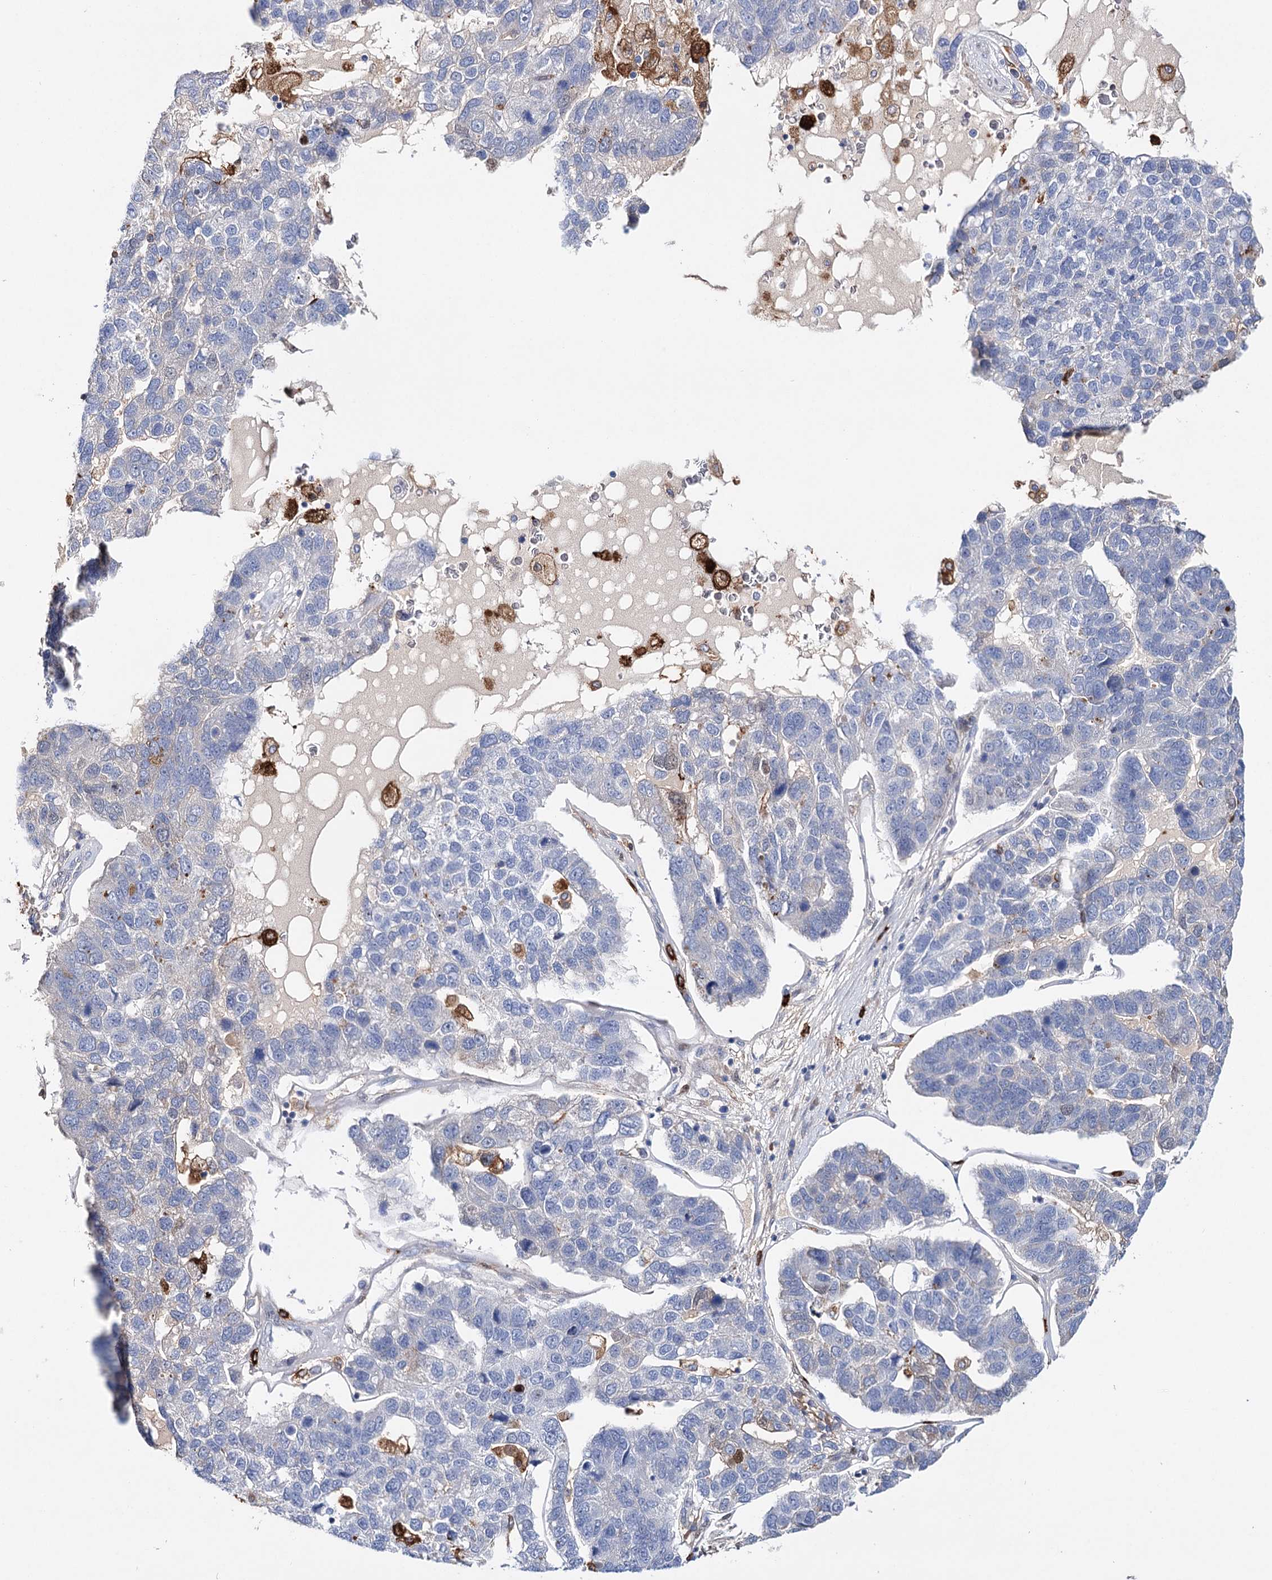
{"staining": {"intensity": "negative", "quantity": "none", "location": "none"}, "tissue": "pancreatic cancer", "cell_type": "Tumor cells", "image_type": "cancer", "snomed": [{"axis": "morphology", "description": "Adenocarcinoma, NOS"}, {"axis": "topography", "description": "Pancreas"}], "caption": "An immunohistochemistry (IHC) photomicrograph of pancreatic cancer (adenocarcinoma) is shown. There is no staining in tumor cells of pancreatic cancer (adenocarcinoma). Nuclei are stained in blue.", "gene": "CFAP46", "patient": {"sex": "female", "age": 61}}